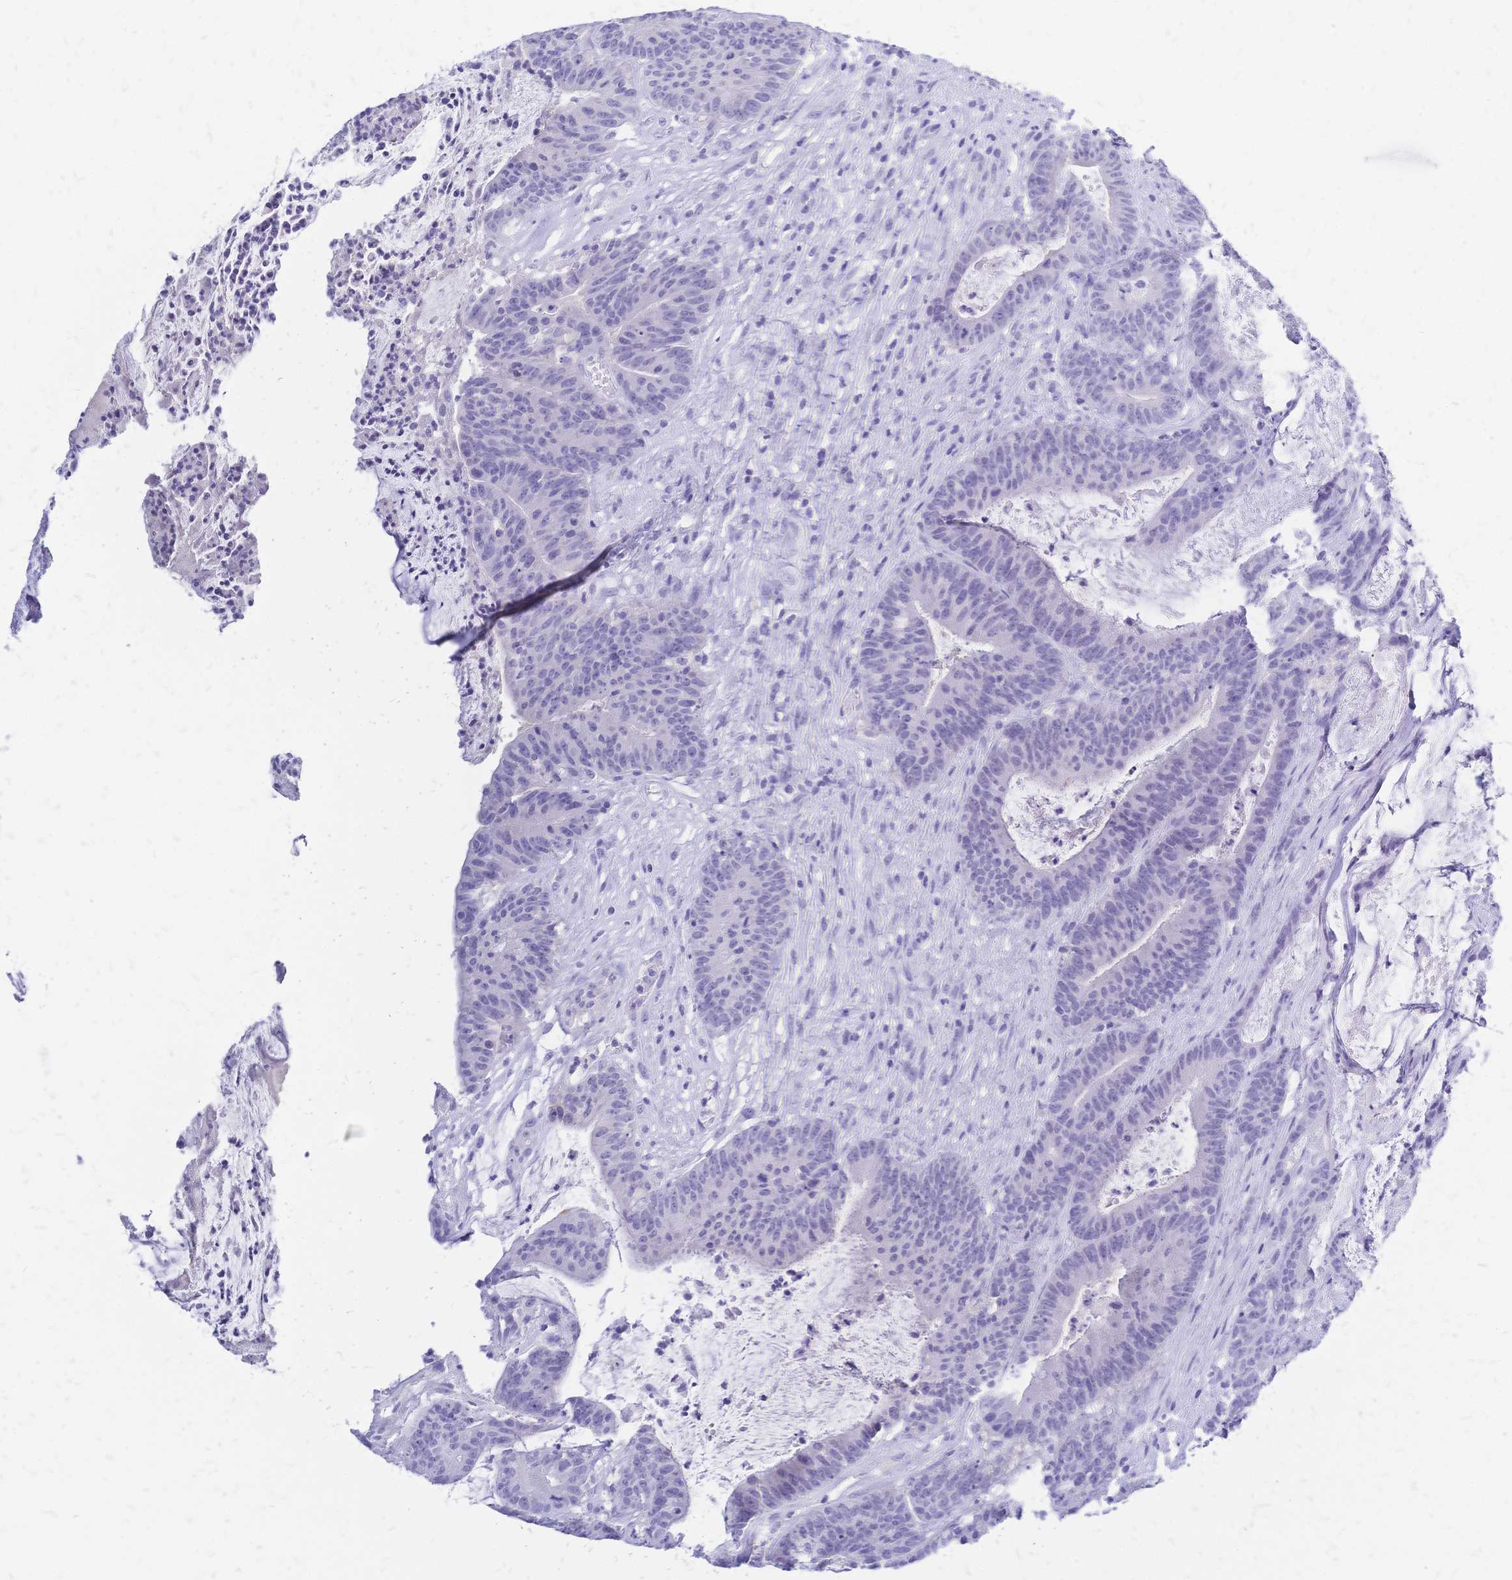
{"staining": {"intensity": "negative", "quantity": "none", "location": "none"}, "tissue": "colorectal cancer", "cell_type": "Tumor cells", "image_type": "cancer", "snomed": [{"axis": "morphology", "description": "Adenocarcinoma, NOS"}, {"axis": "topography", "description": "Colon"}], "caption": "This is a histopathology image of IHC staining of colorectal cancer, which shows no staining in tumor cells. Brightfield microscopy of immunohistochemistry stained with DAB (brown) and hematoxylin (blue), captured at high magnification.", "gene": "FA2H", "patient": {"sex": "female", "age": 78}}